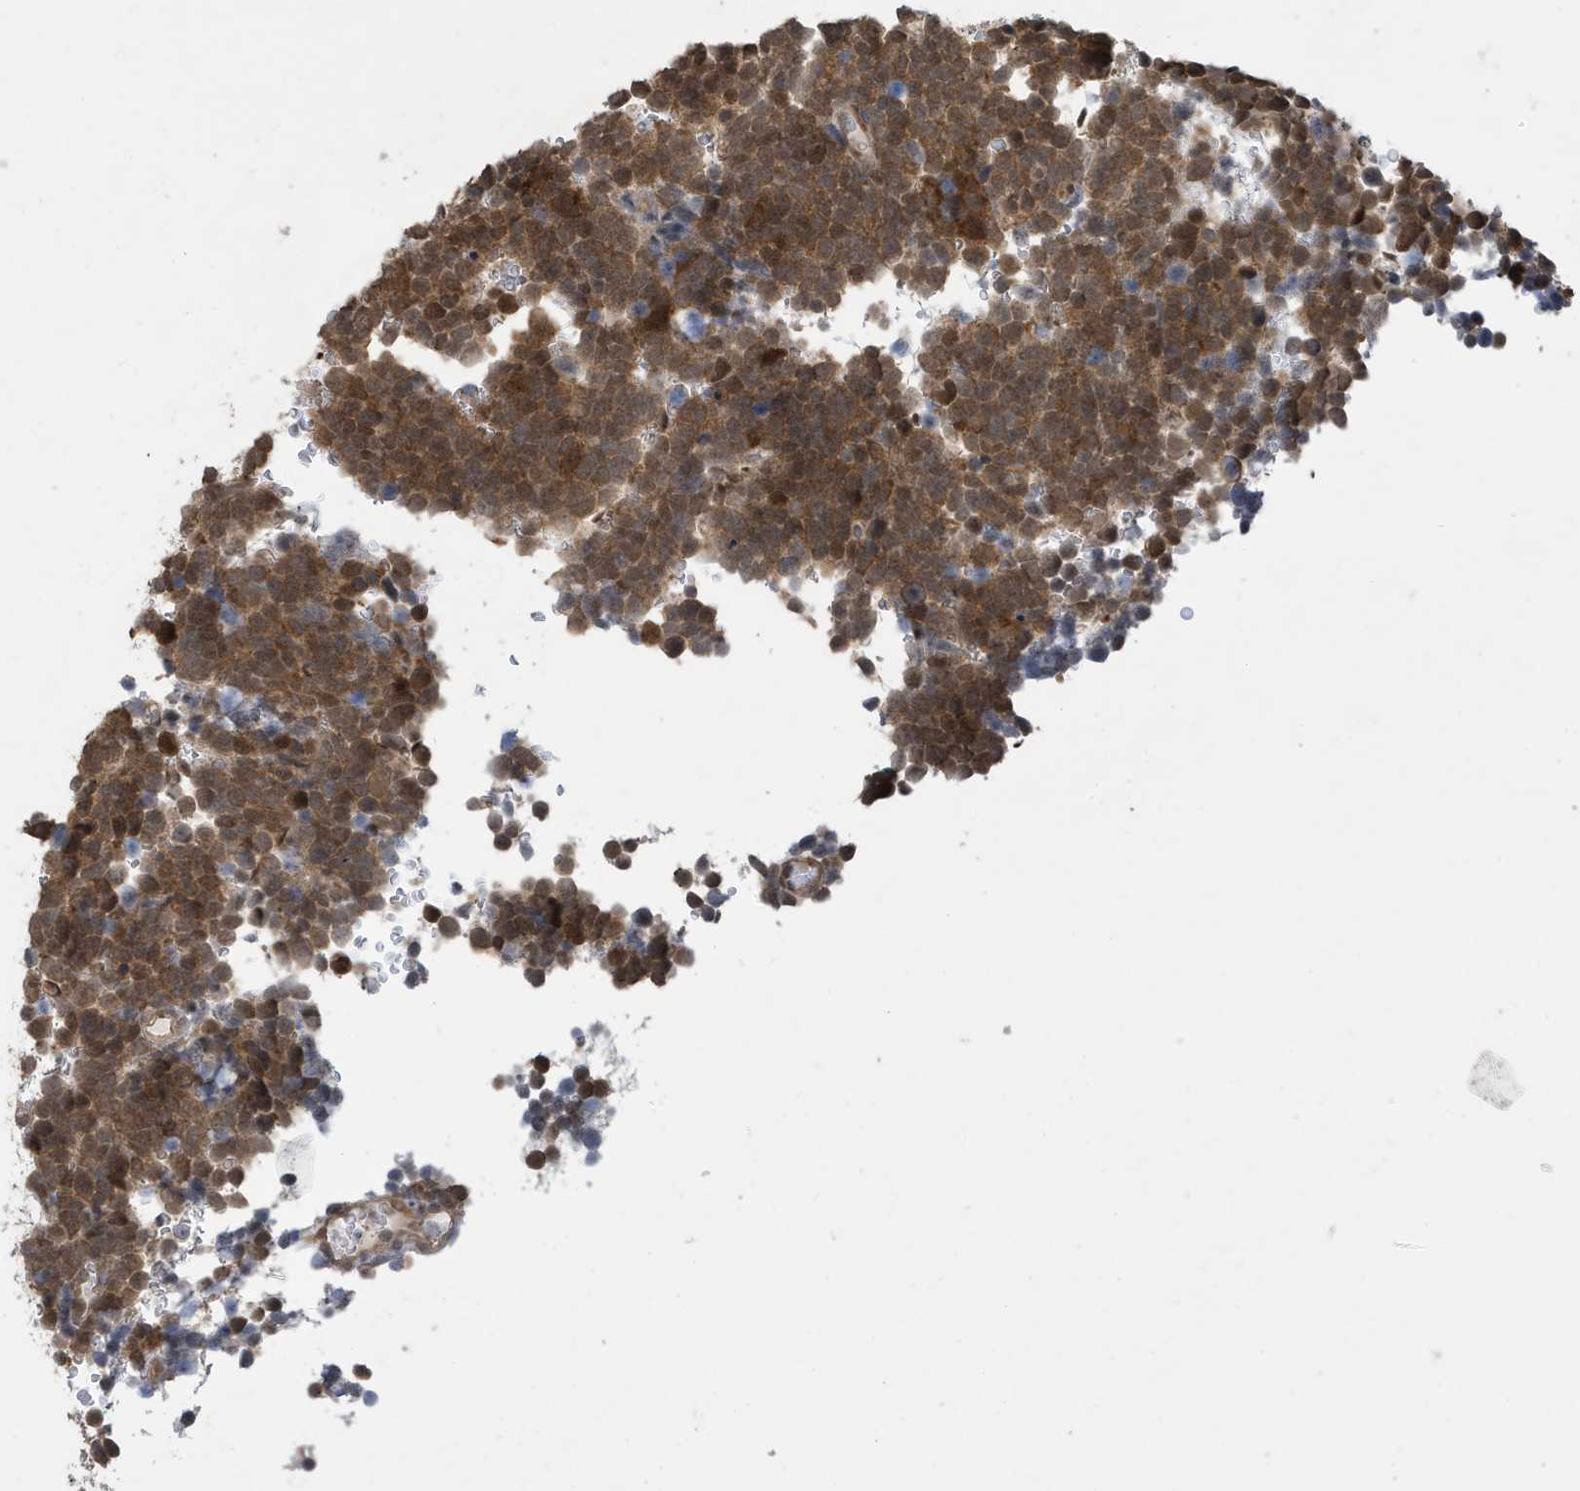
{"staining": {"intensity": "moderate", "quantity": ">75%", "location": "cytoplasmic/membranous"}, "tissue": "urothelial cancer", "cell_type": "Tumor cells", "image_type": "cancer", "snomed": [{"axis": "morphology", "description": "Urothelial carcinoma, High grade"}, {"axis": "topography", "description": "Urinary bladder"}], "caption": "A high-resolution micrograph shows IHC staining of urothelial cancer, which exhibits moderate cytoplasmic/membranous staining in approximately >75% of tumor cells. Ihc stains the protein of interest in brown and the nuclei are stained blue.", "gene": "UBQLN1", "patient": {"sex": "female", "age": 82}}